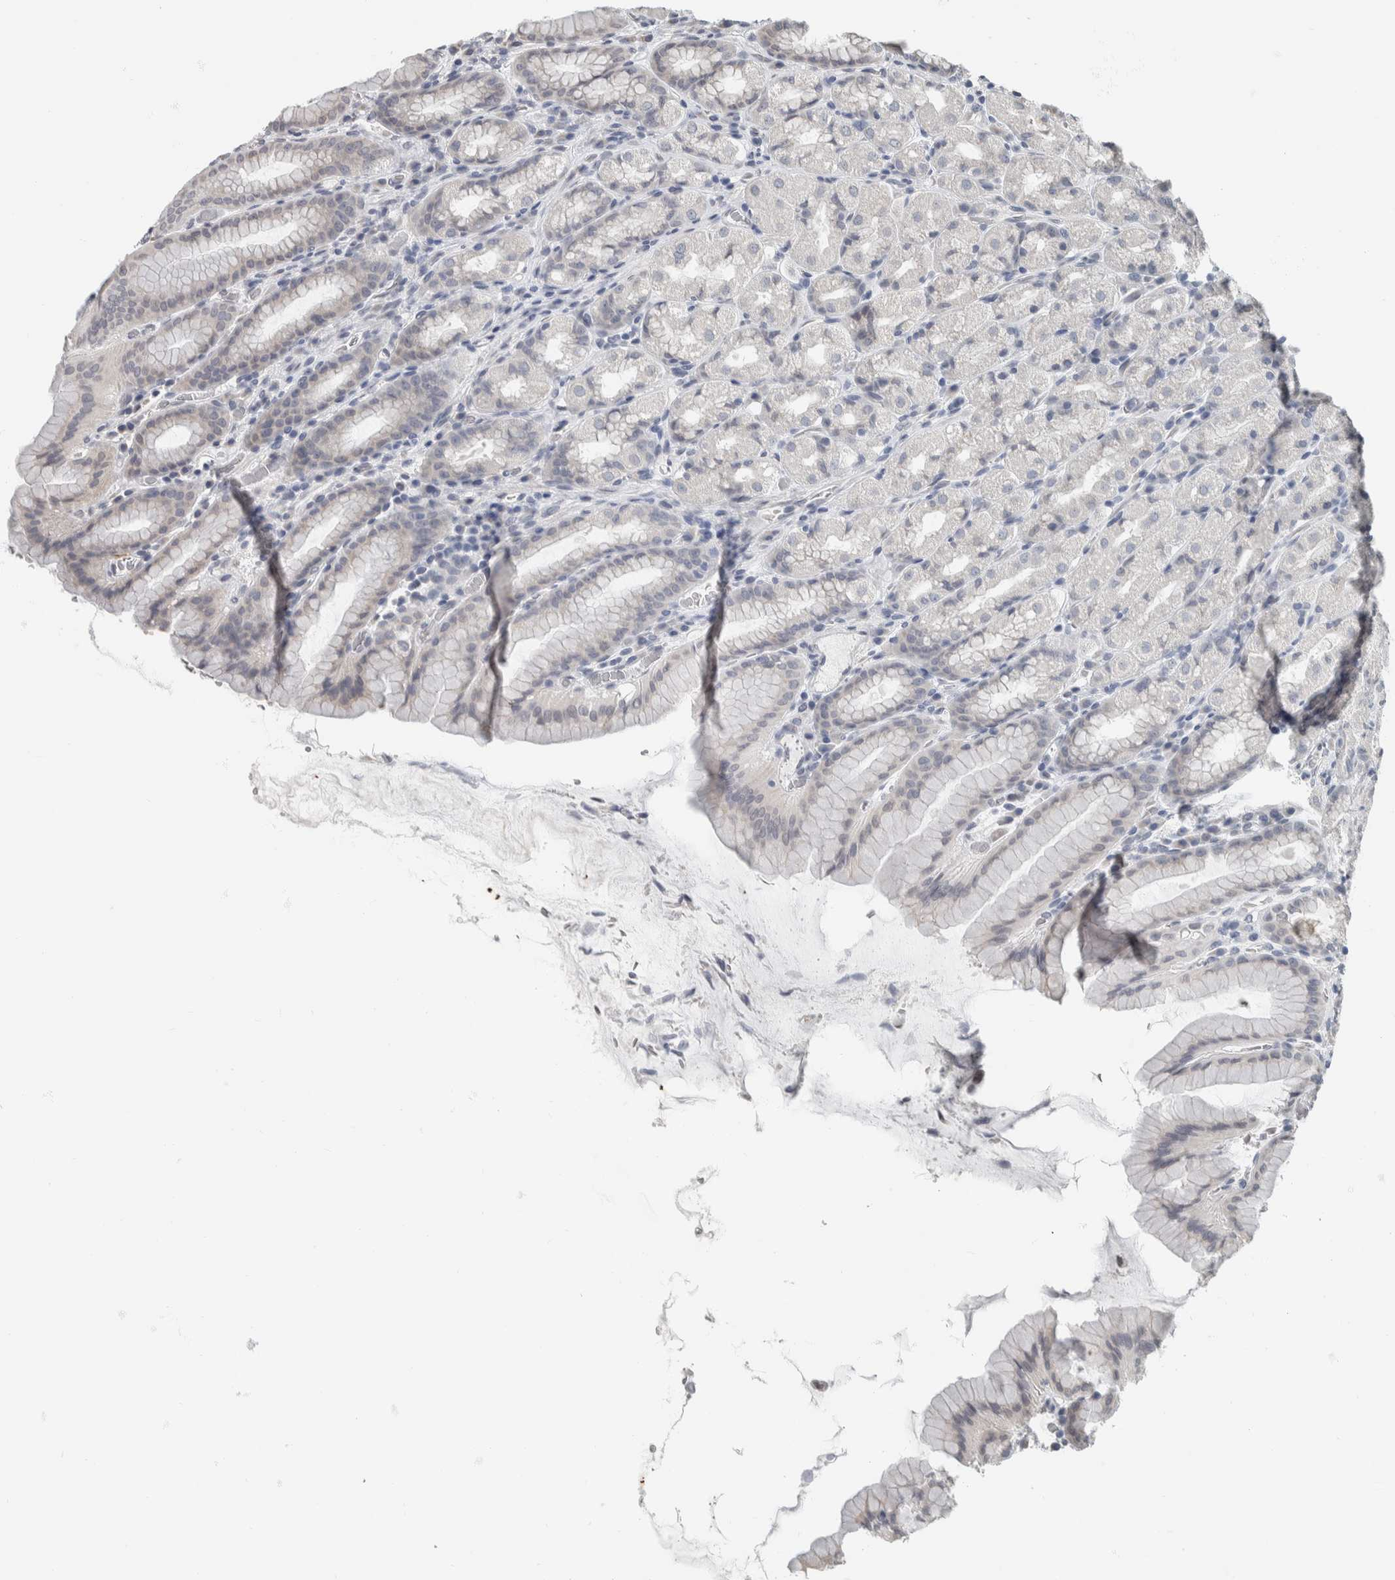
{"staining": {"intensity": "negative", "quantity": "none", "location": "none"}, "tissue": "stomach", "cell_type": "Glandular cells", "image_type": "normal", "snomed": [{"axis": "morphology", "description": "Normal tissue, NOS"}, {"axis": "topography", "description": "Stomach, upper"}], "caption": "IHC image of unremarkable stomach: stomach stained with DAB (3,3'-diaminobenzidine) exhibits no significant protein staining in glandular cells. (Brightfield microscopy of DAB (3,3'-diaminobenzidine) immunohistochemistry (IHC) at high magnification).", "gene": "NEFM", "patient": {"sex": "male", "age": 68}}